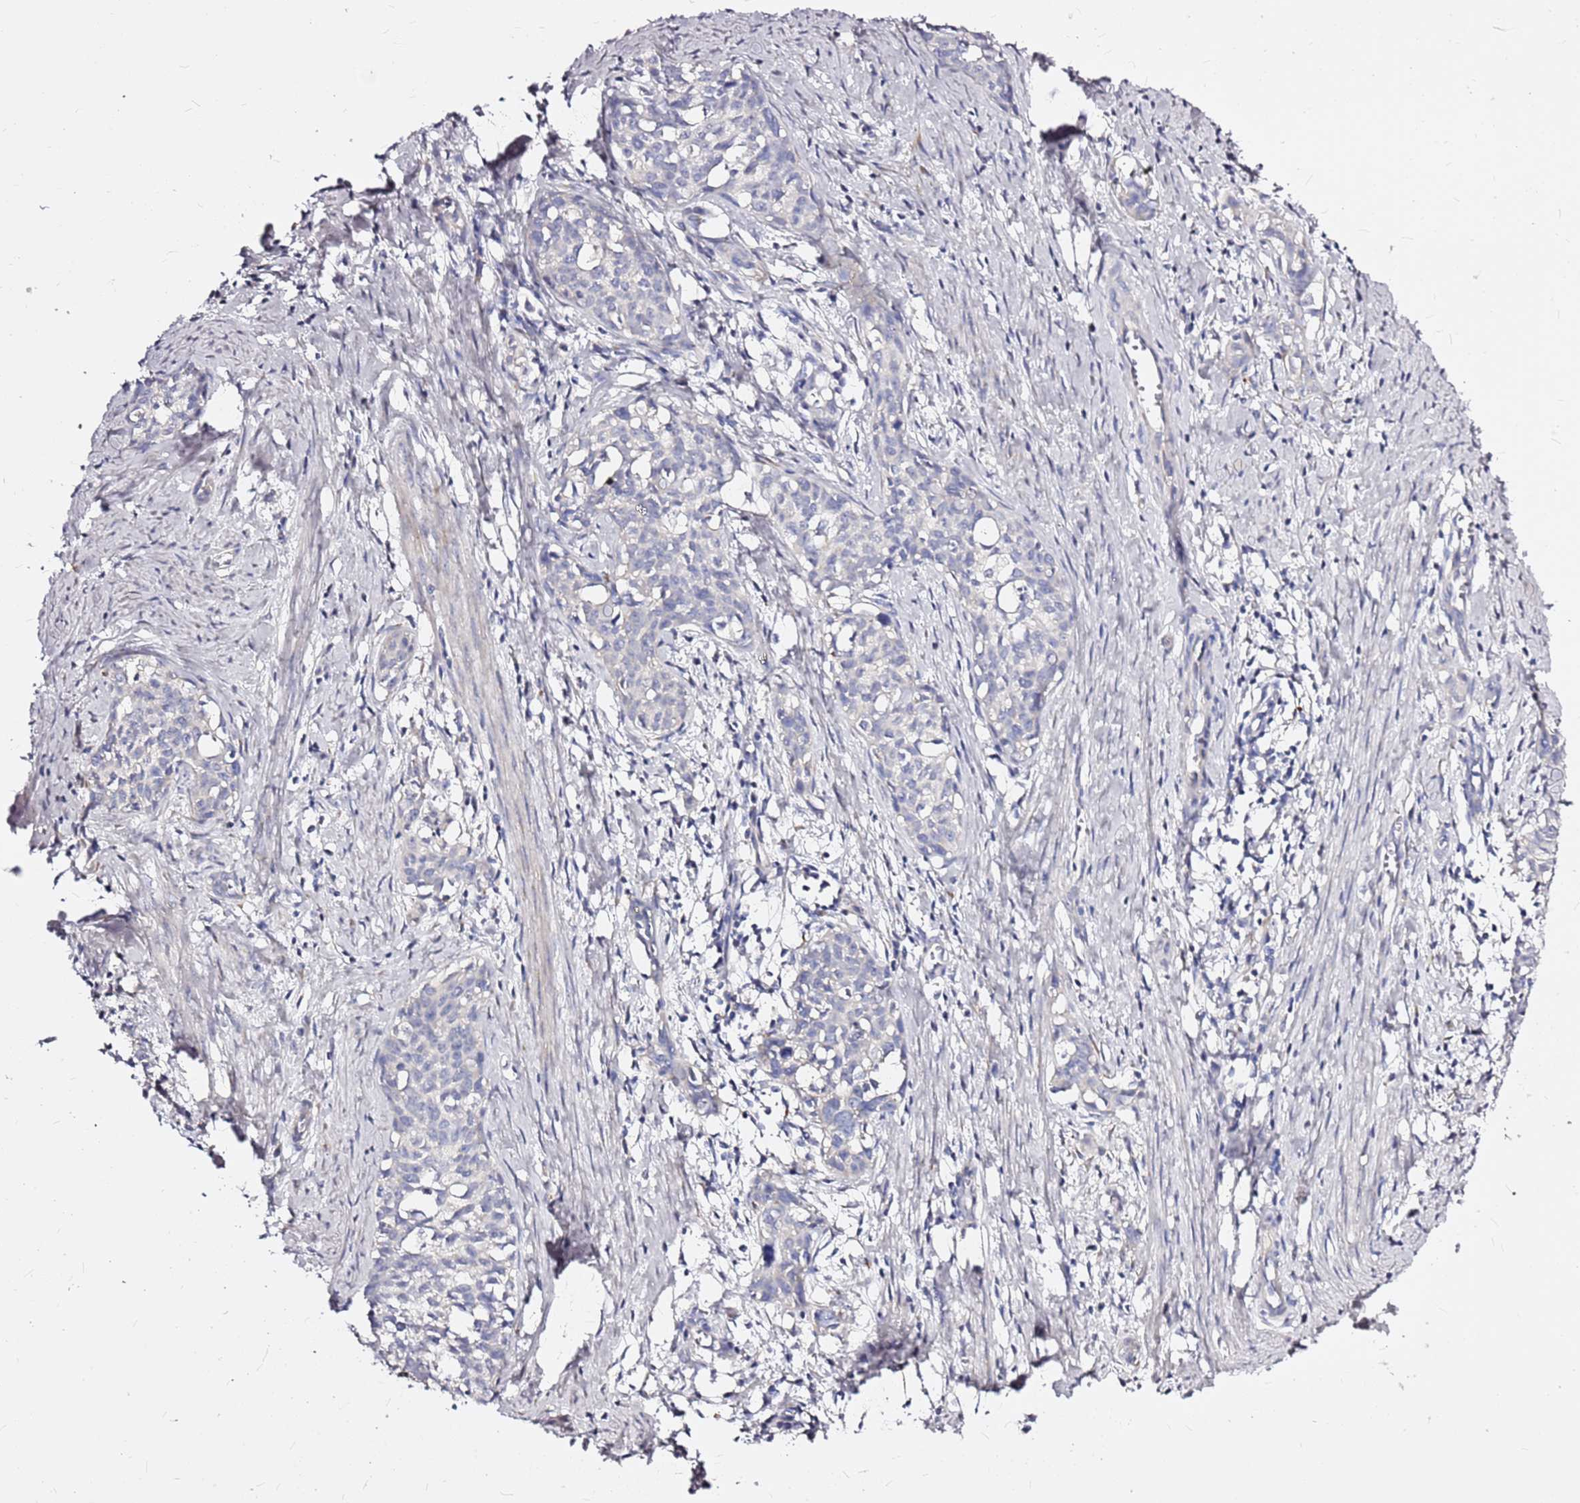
{"staining": {"intensity": "negative", "quantity": "none", "location": "none"}, "tissue": "cervical cancer", "cell_type": "Tumor cells", "image_type": "cancer", "snomed": [{"axis": "morphology", "description": "Squamous cell carcinoma, NOS"}, {"axis": "topography", "description": "Cervix"}], "caption": "IHC micrograph of cervical cancer stained for a protein (brown), which displays no positivity in tumor cells. Nuclei are stained in blue.", "gene": "CASD1", "patient": {"sex": "female", "age": 52}}